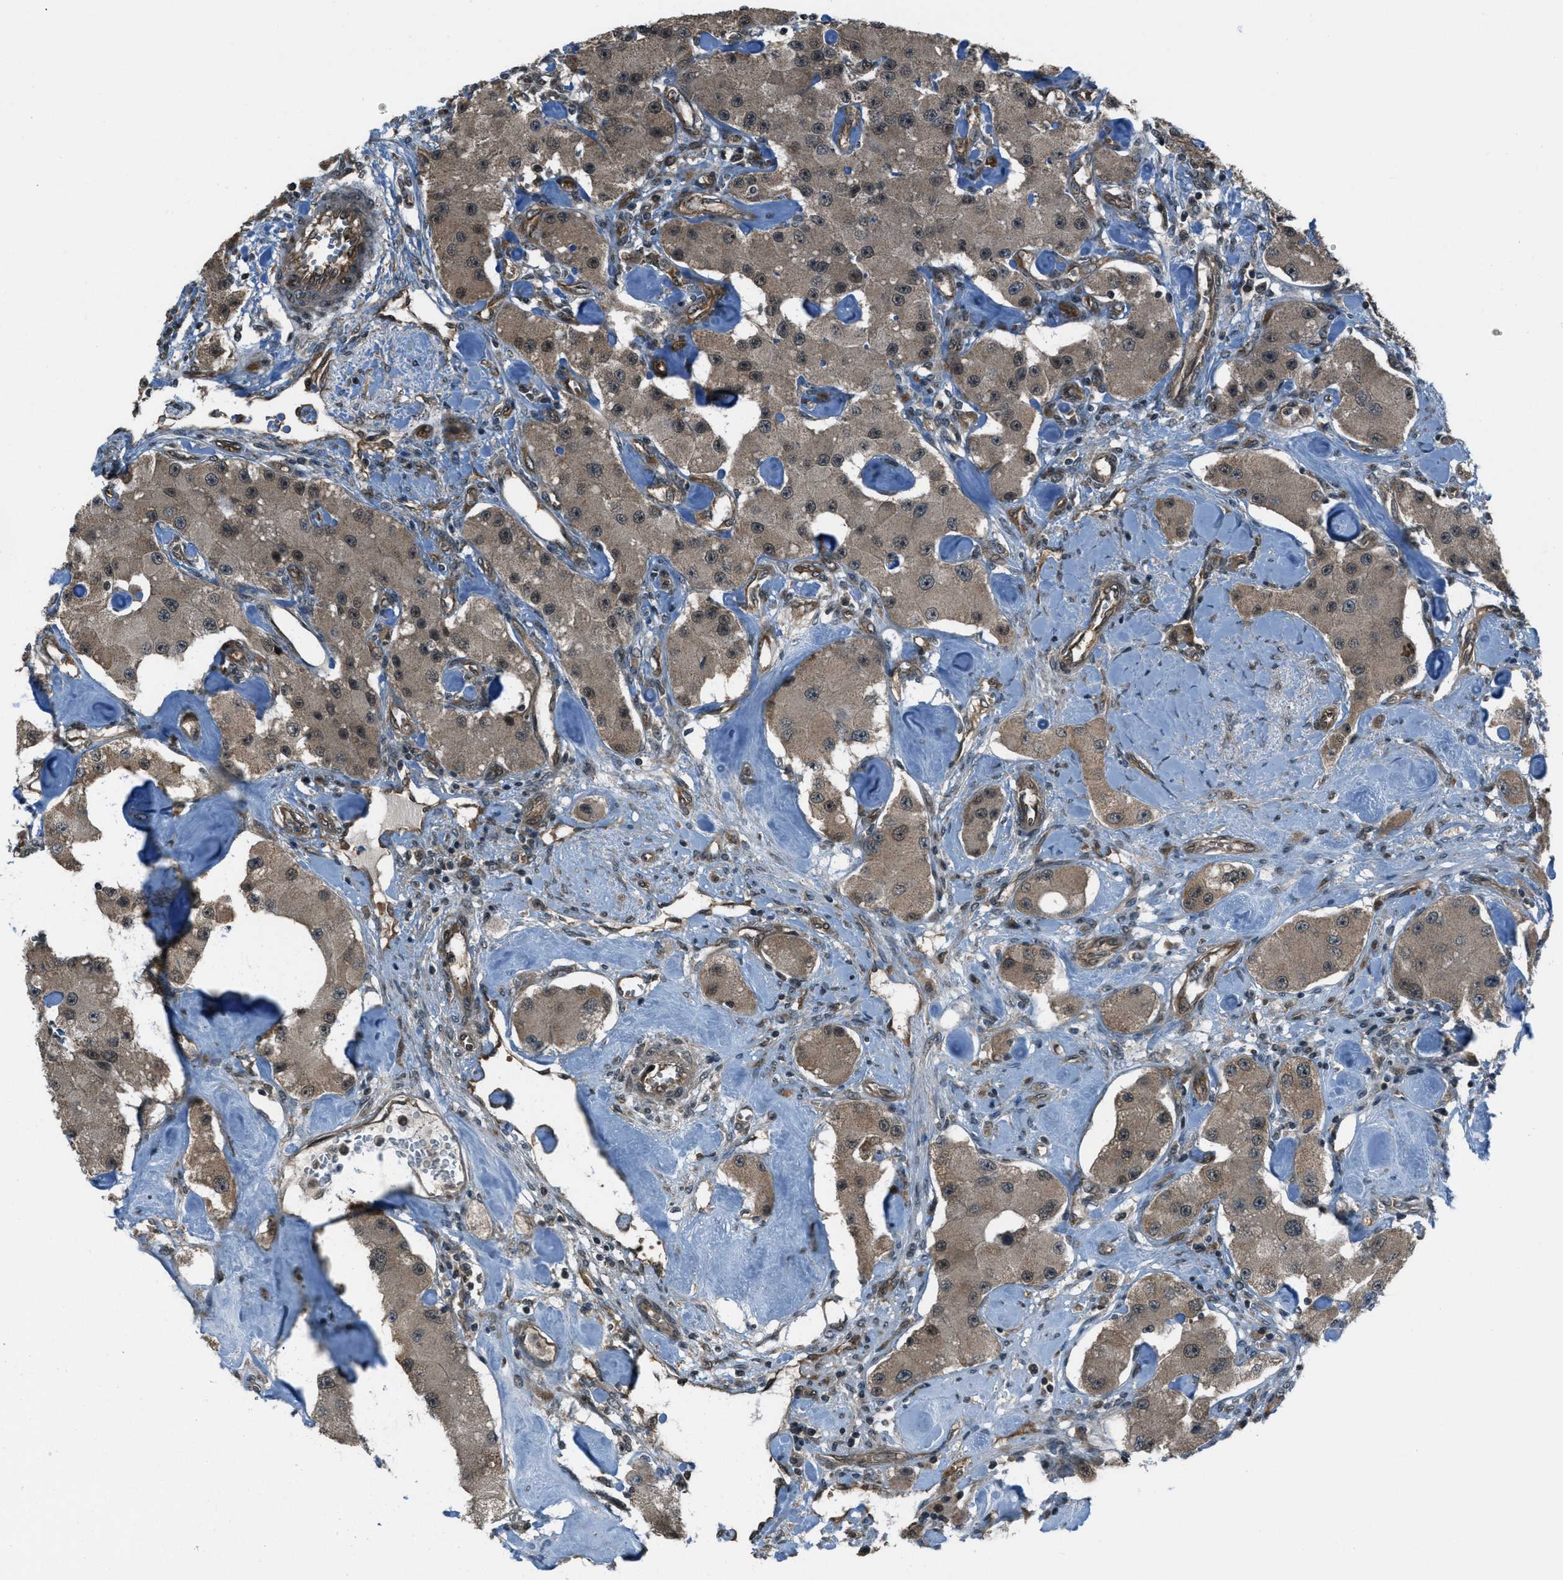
{"staining": {"intensity": "weak", "quantity": ">75%", "location": "cytoplasmic/membranous,nuclear"}, "tissue": "carcinoid", "cell_type": "Tumor cells", "image_type": "cancer", "snomed": [{"axis": "morphology", "description": "Carcinoid, malignant, NOS"}, {"axis": "topography", "description": "Pancreas"}], "caption": "Human carcinoid (malignant) stained with a brown dye exhibits weak cytoplasmic/membranous and nuclear positive positivity in approximately >75% of tumor cells.", "gene": "ASAP2", "patient": {"sex": "male", "age": 41}}